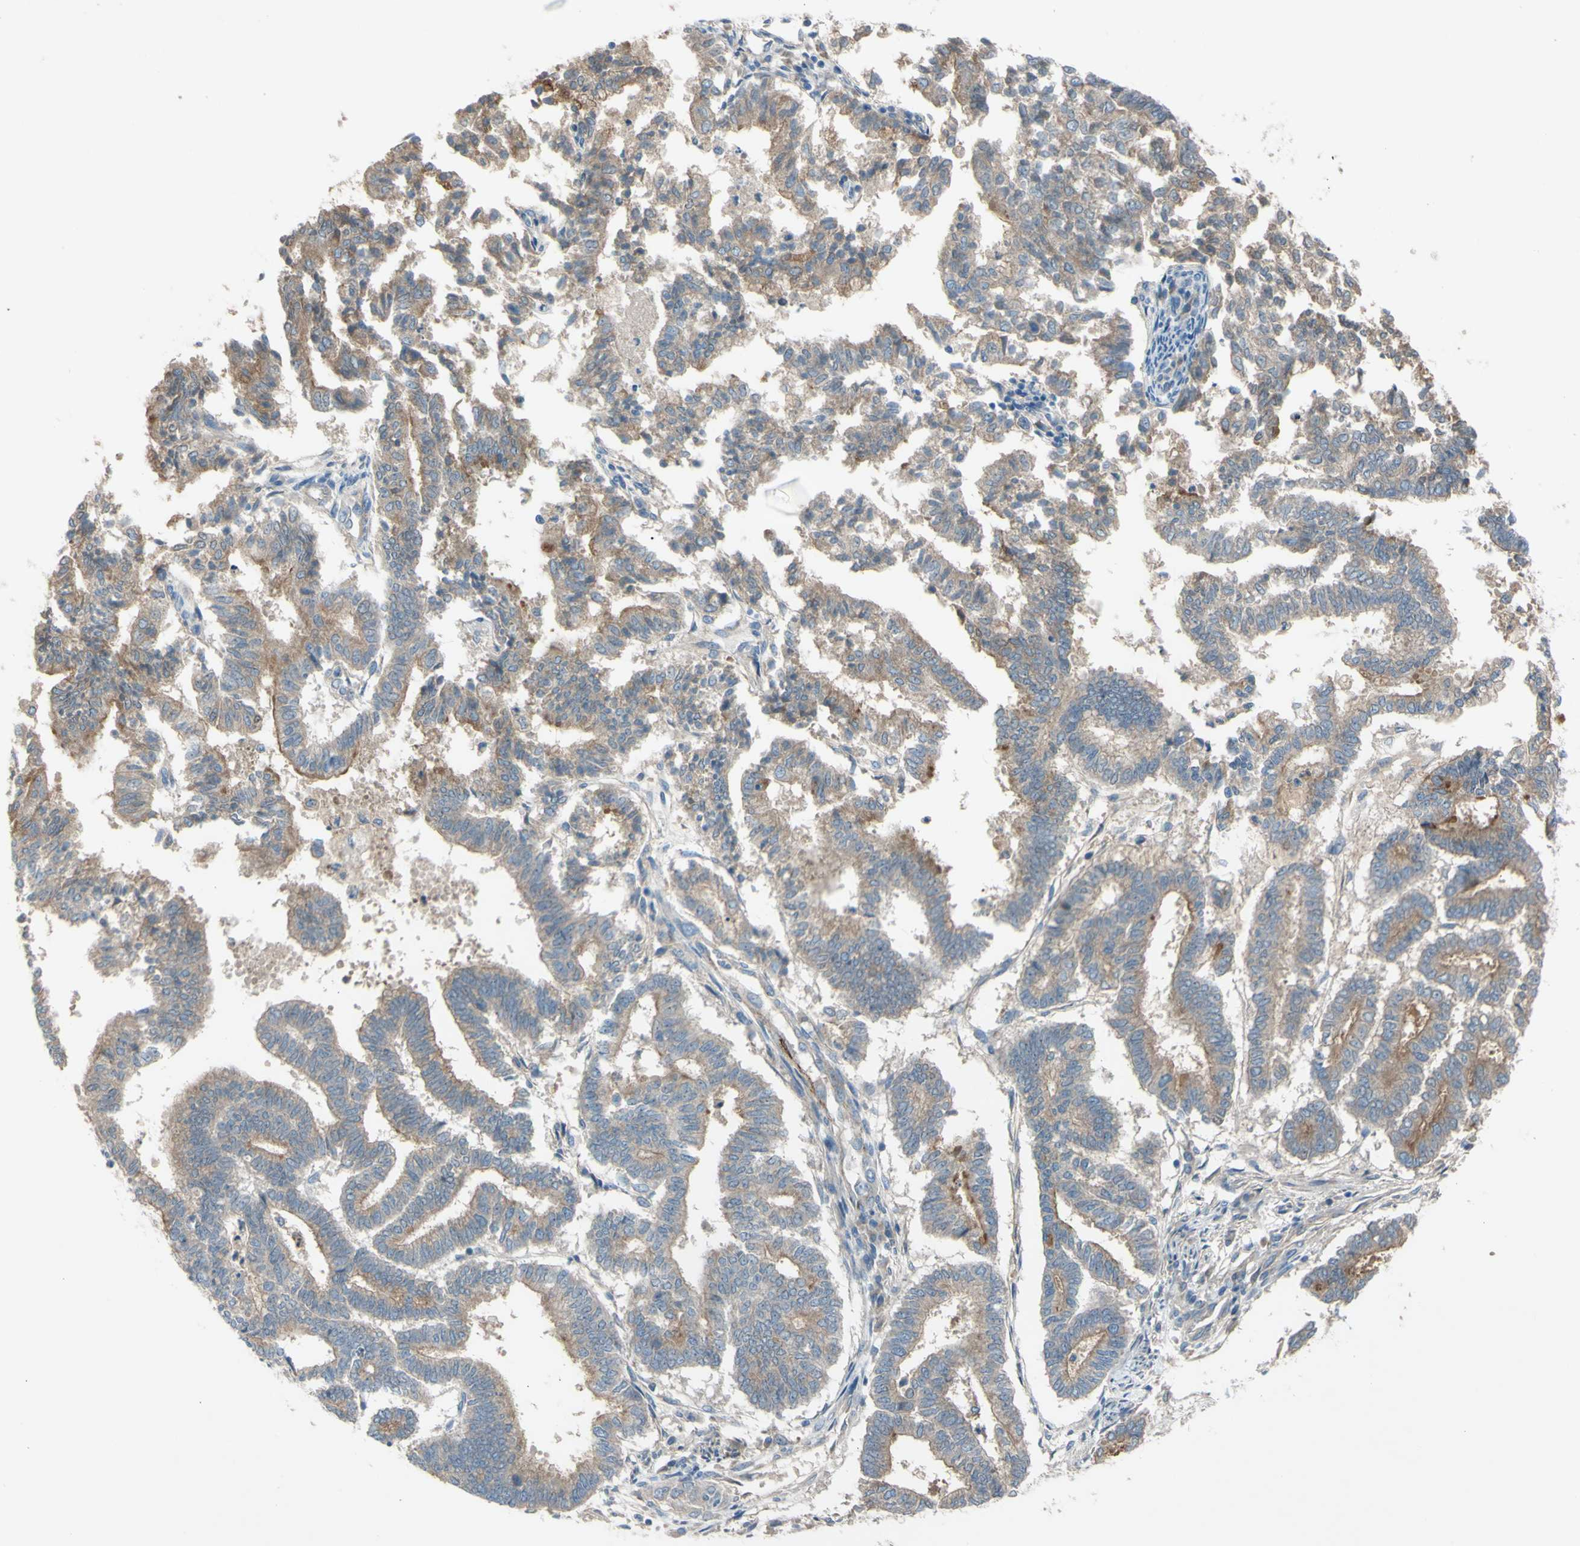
{"staining": {"intensity": "moderate", "quantity": "25%-75%", "location": "cytoplasmic/membranous"}, "tissue": "endometrial cancer", "cell_type": "Tumor cells", "image_type": "cancer", "snomed": [{"axis": "morphology", "description": "Necrosis, NOS"}, {"axis": "morphology", "description": "Adenocarcinoma, NOS"}, {"axis": "topography", "description": "Endometrium"}], "caption": "Moderate cytoplasmic/membranous protein expression is seen in about 25%-75% of tumor cells in adenocarcinoma (endometrial). (DAB IHC with brightfield microscopy, high magnification).", "gene": "ATRN", "patient": {"sex": "female", "age": 79}}